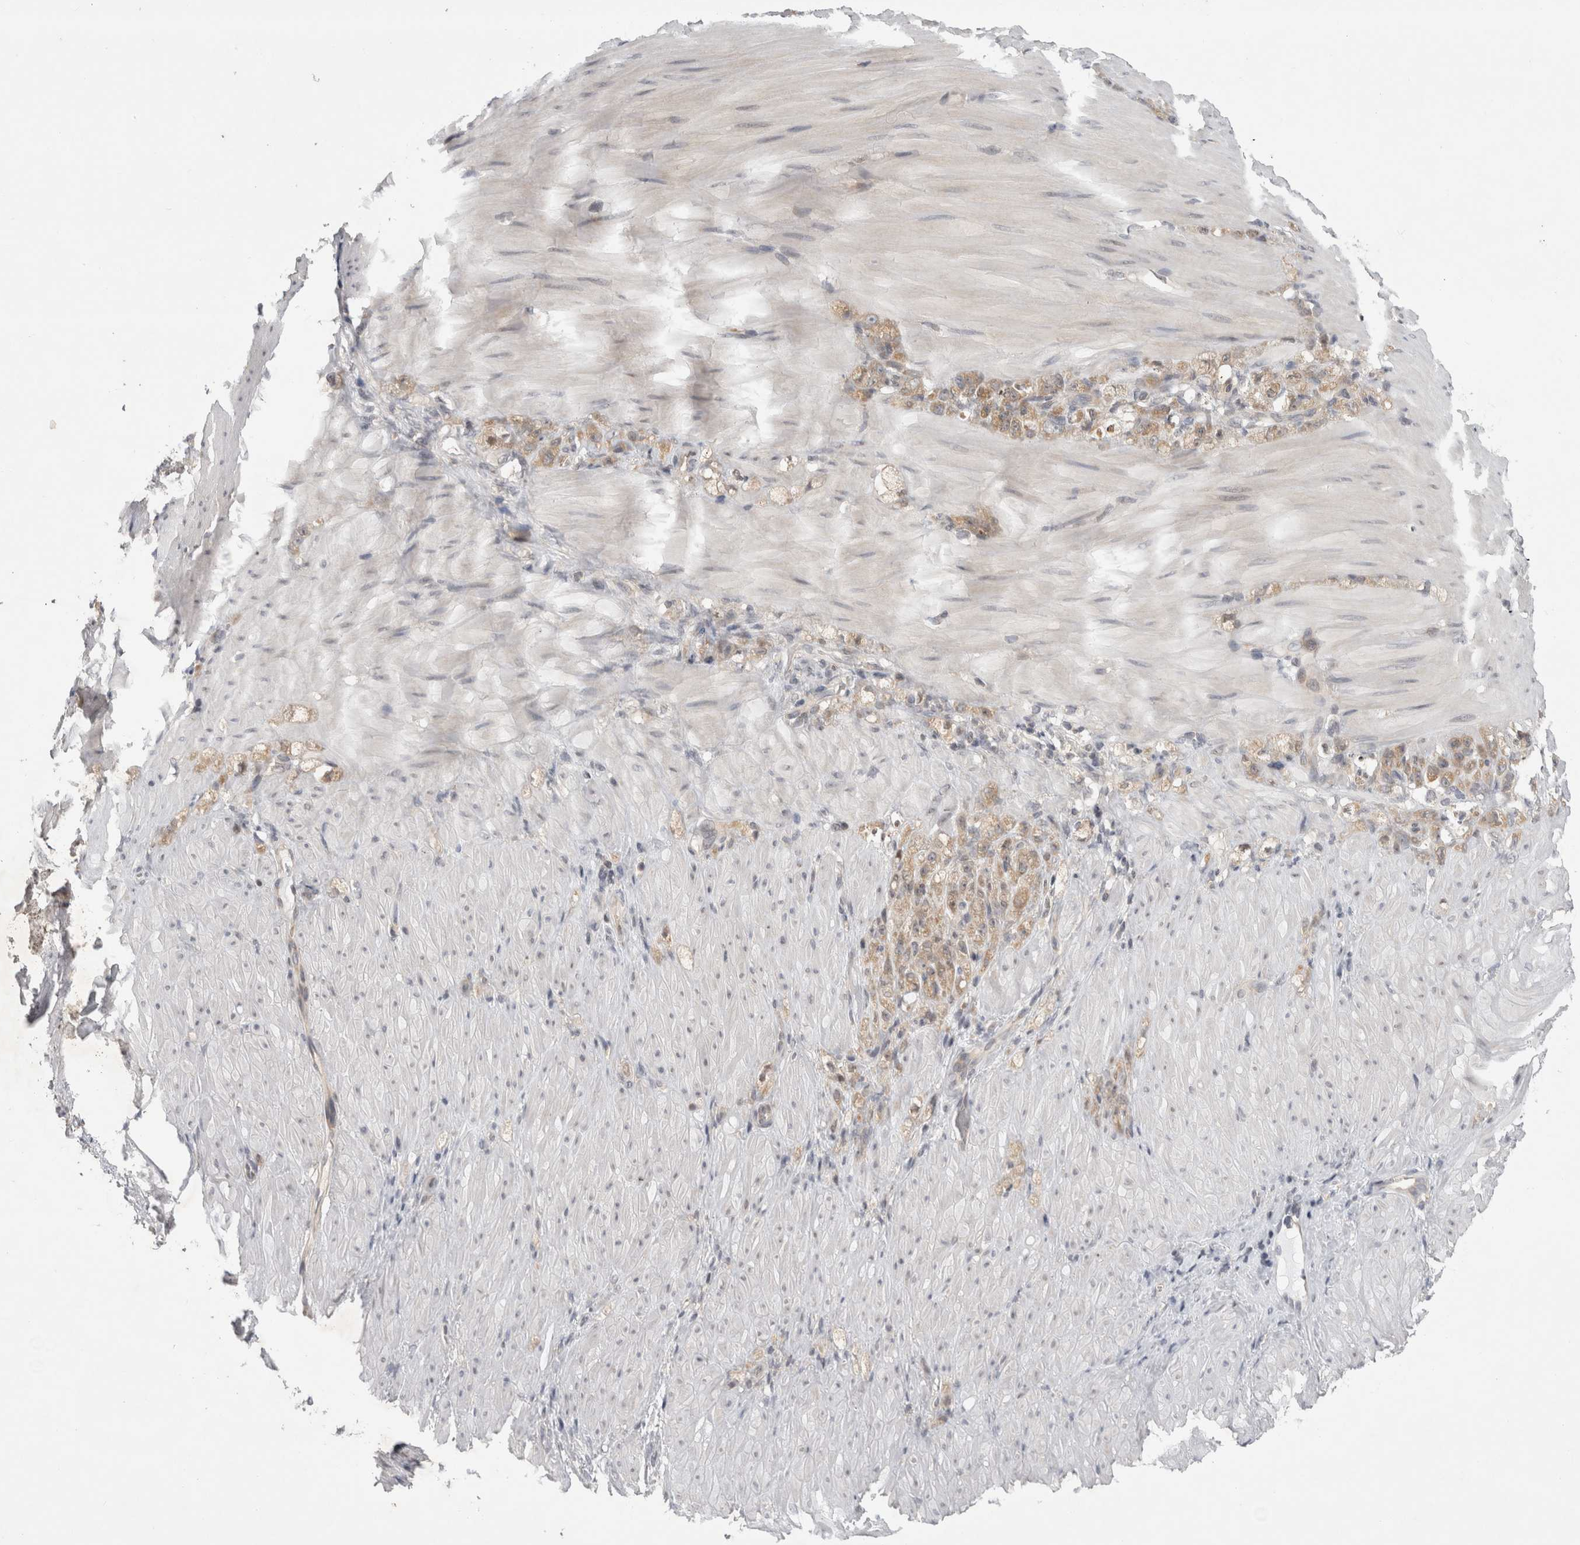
{"staining": {"intensity": "moderate", "quantity": ">75%", "location": "cytoplasmic/membranous"}, "tissue": "stomach cancer", "cell_type": "Tumor cells", "image_type": "cancer", "snomed": [{"axis": "morphology", "description": "Normal tissue, NOS"}, {"axis": "morphology", "description": "Adenocarcinoma, NOS"}, {"axis": "topography", "description": "Stomach"}], "caption": "An immunohistochemistry (IHC) photomicrograph of tumor tissue is shown. Protein staining in brown shows moderate cytoplasmic/membranous positivity in adenocarcinoma (stomach) within tumor cells. The protein of interest is shown in brown color, while the nuclei are stained blue.", "gene": "PSMB2", "patient": {"sex": "male", "age": 82}}